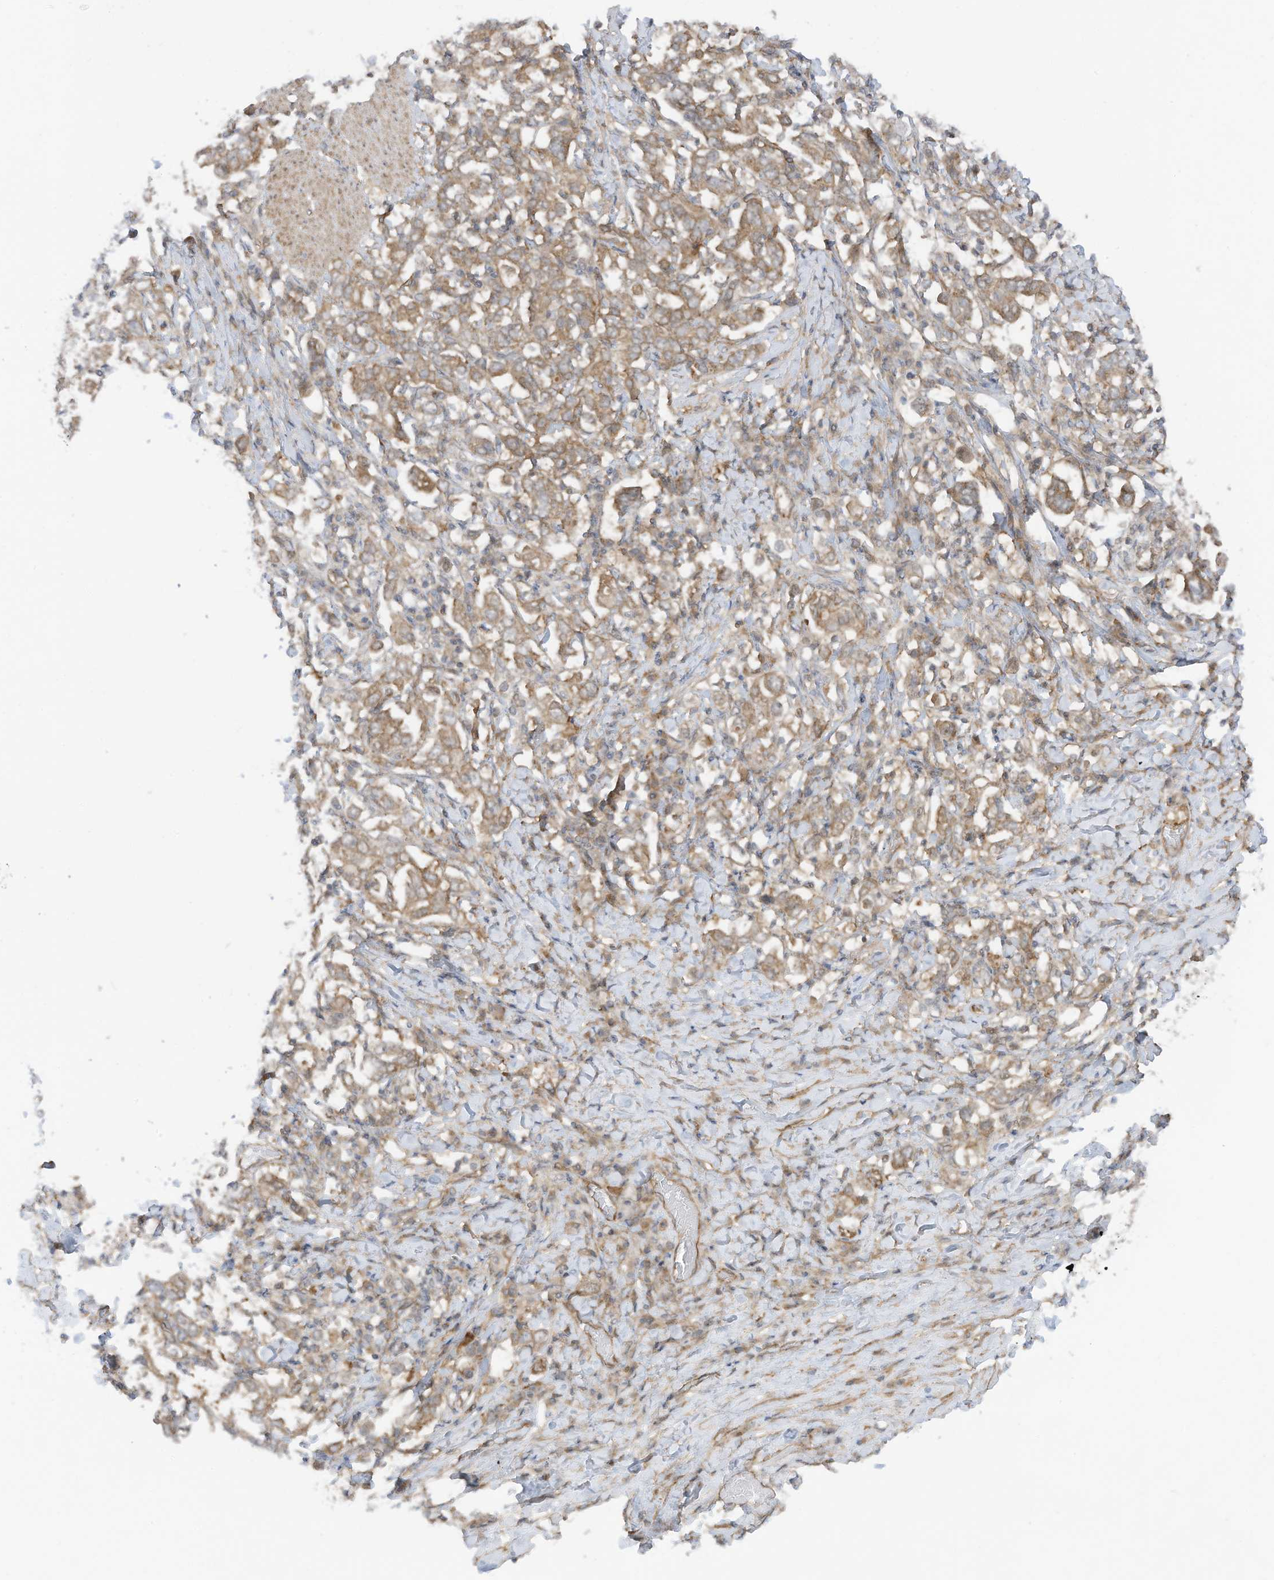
{"staining": {"intensity": "moderate", "quantity": ">75%", "location": "cytoplasmic/membranous"}, "tissue": "stomach cancer", "cell_type": "Tumor cells", "image_type": "cancer", "snomed": [{"axis": "morphology", "description": "Adenocarcinoma, NOS"}, {"axis": "topography", "description": "Stomach, upper"}], "caption": "A medium amount of moderate cytoplasmic/membranous expression is appreciated in about >75% of tumor cells in stomach adenocarcinoma tissue. The staining was performed using DAB to visualize the protein expression in brown, while the nuclei were stained in blue with hematoxylin (Magnification: 20x).", "gene": "REPS1", "patient": {"sex": "male", "age": 62}}